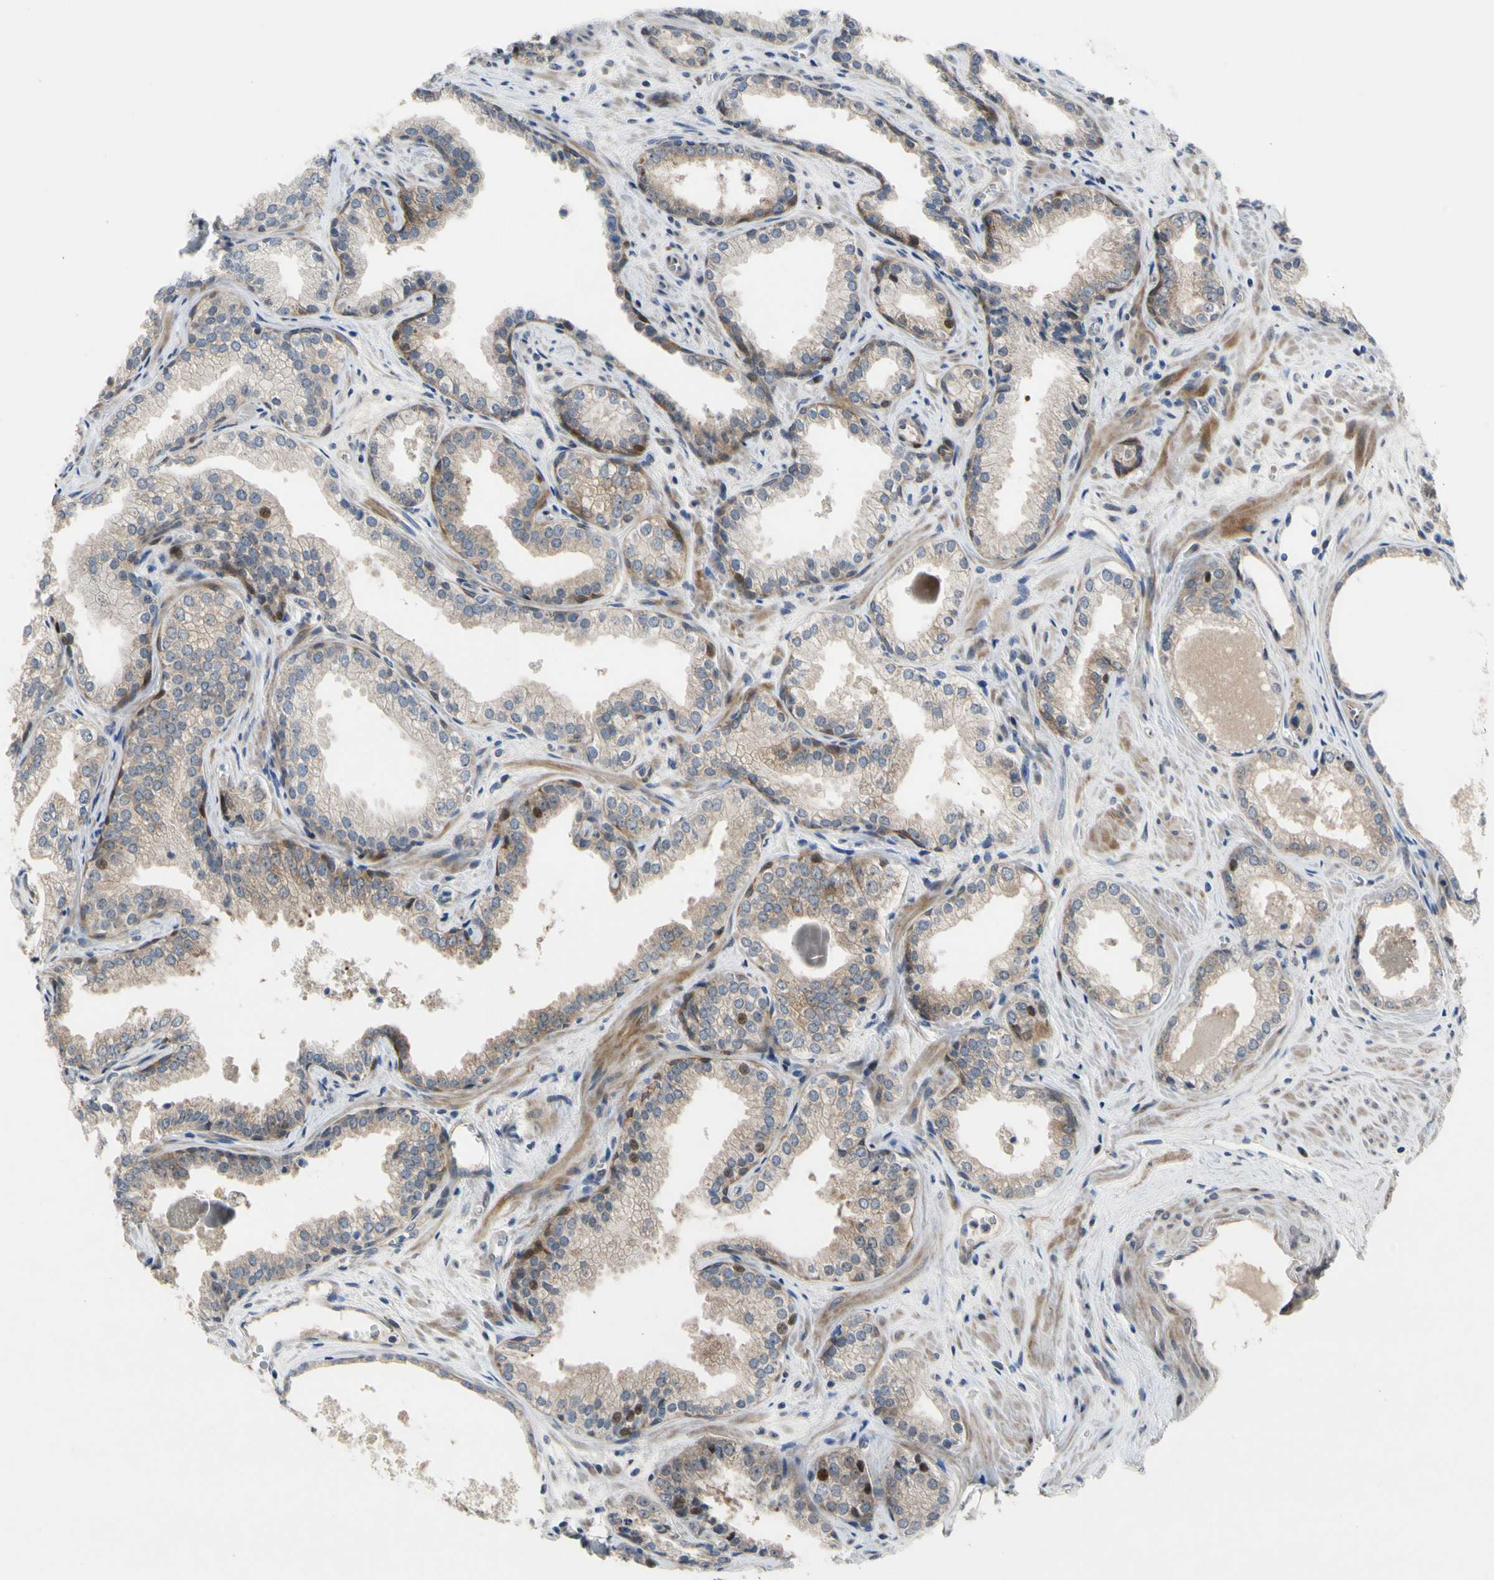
{"staining": {"intensity": "moderate", "quantity": "<25%", "location": "cytoplasmic/membranous,nuclear"}, "tissue": "prostate cancer", "cell_type": "Tumor cells", "image_type": "cancer", "snomed": [{"axis": "morphology", "description": "Adenocarcinoma, Low grade"}, {"axis": "topography", "description": "Prostate"}], "caption": "Protein expression analysis of human prostate cancer reveals moderate cytoplasmic/membranous and nuclear staining in approximately <25% of tumor cells.", "gene": "HMGCR", "patient": {"sex": "male", "age": 60}}